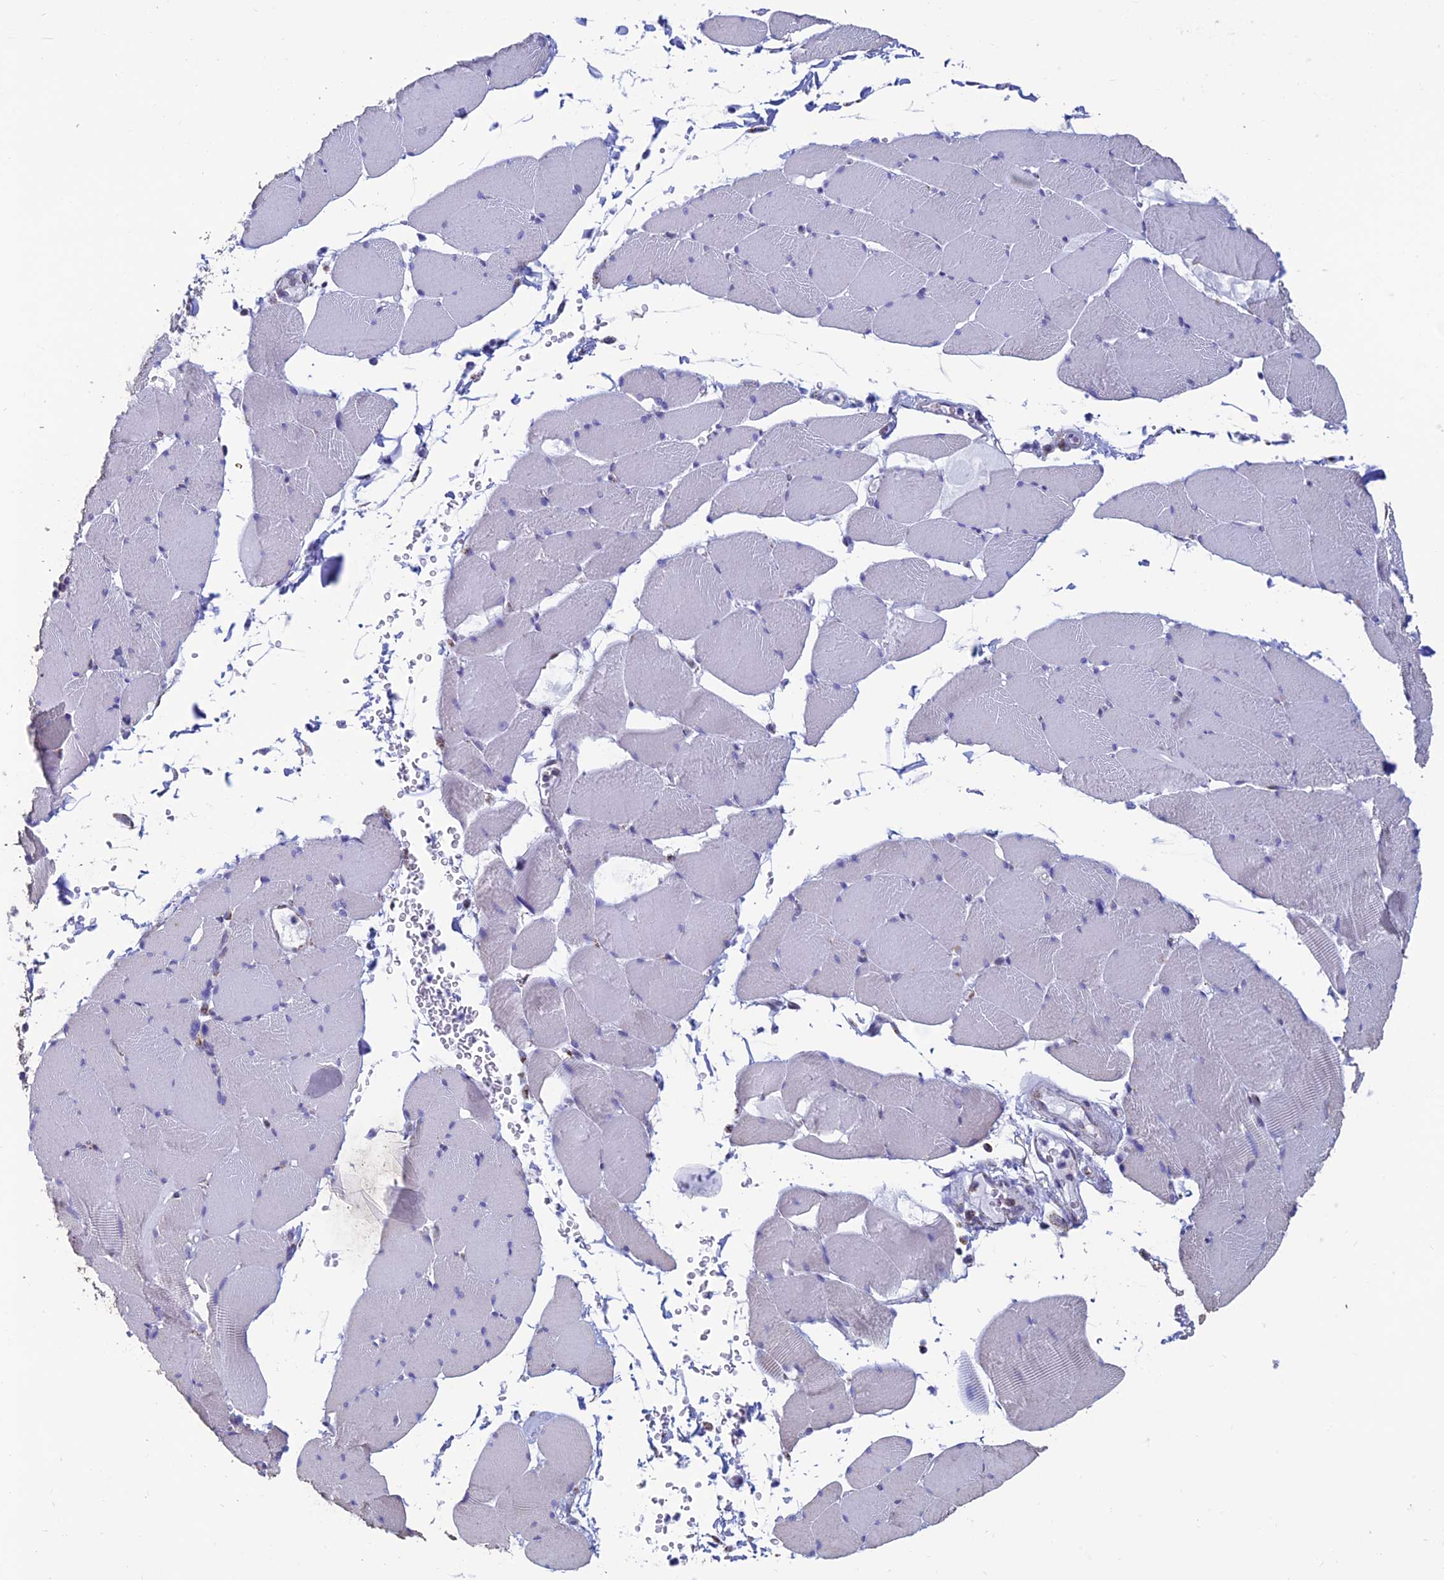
{"staining": {"intensity": "negative", "quantity": "none", "location": "none"}, "tissue": "skeletal muscle", "cell_type": "Myocytes", "image_type": "normal", "snomed": [{"axis": "morphology", "description": "Normal tissue, NOS"}, {"axis": "topography", "description": "Skeletal muscle"}, {"axis": "topography", "description": "Head-Neck"}], "caption": "Protein analysis of normal skeletal muscle exhibits no significant positivity in myocytes. Nuclei are stained in blue.", "gene": "ZNG1A", "patient": {"sex": "male", "age": 66}}